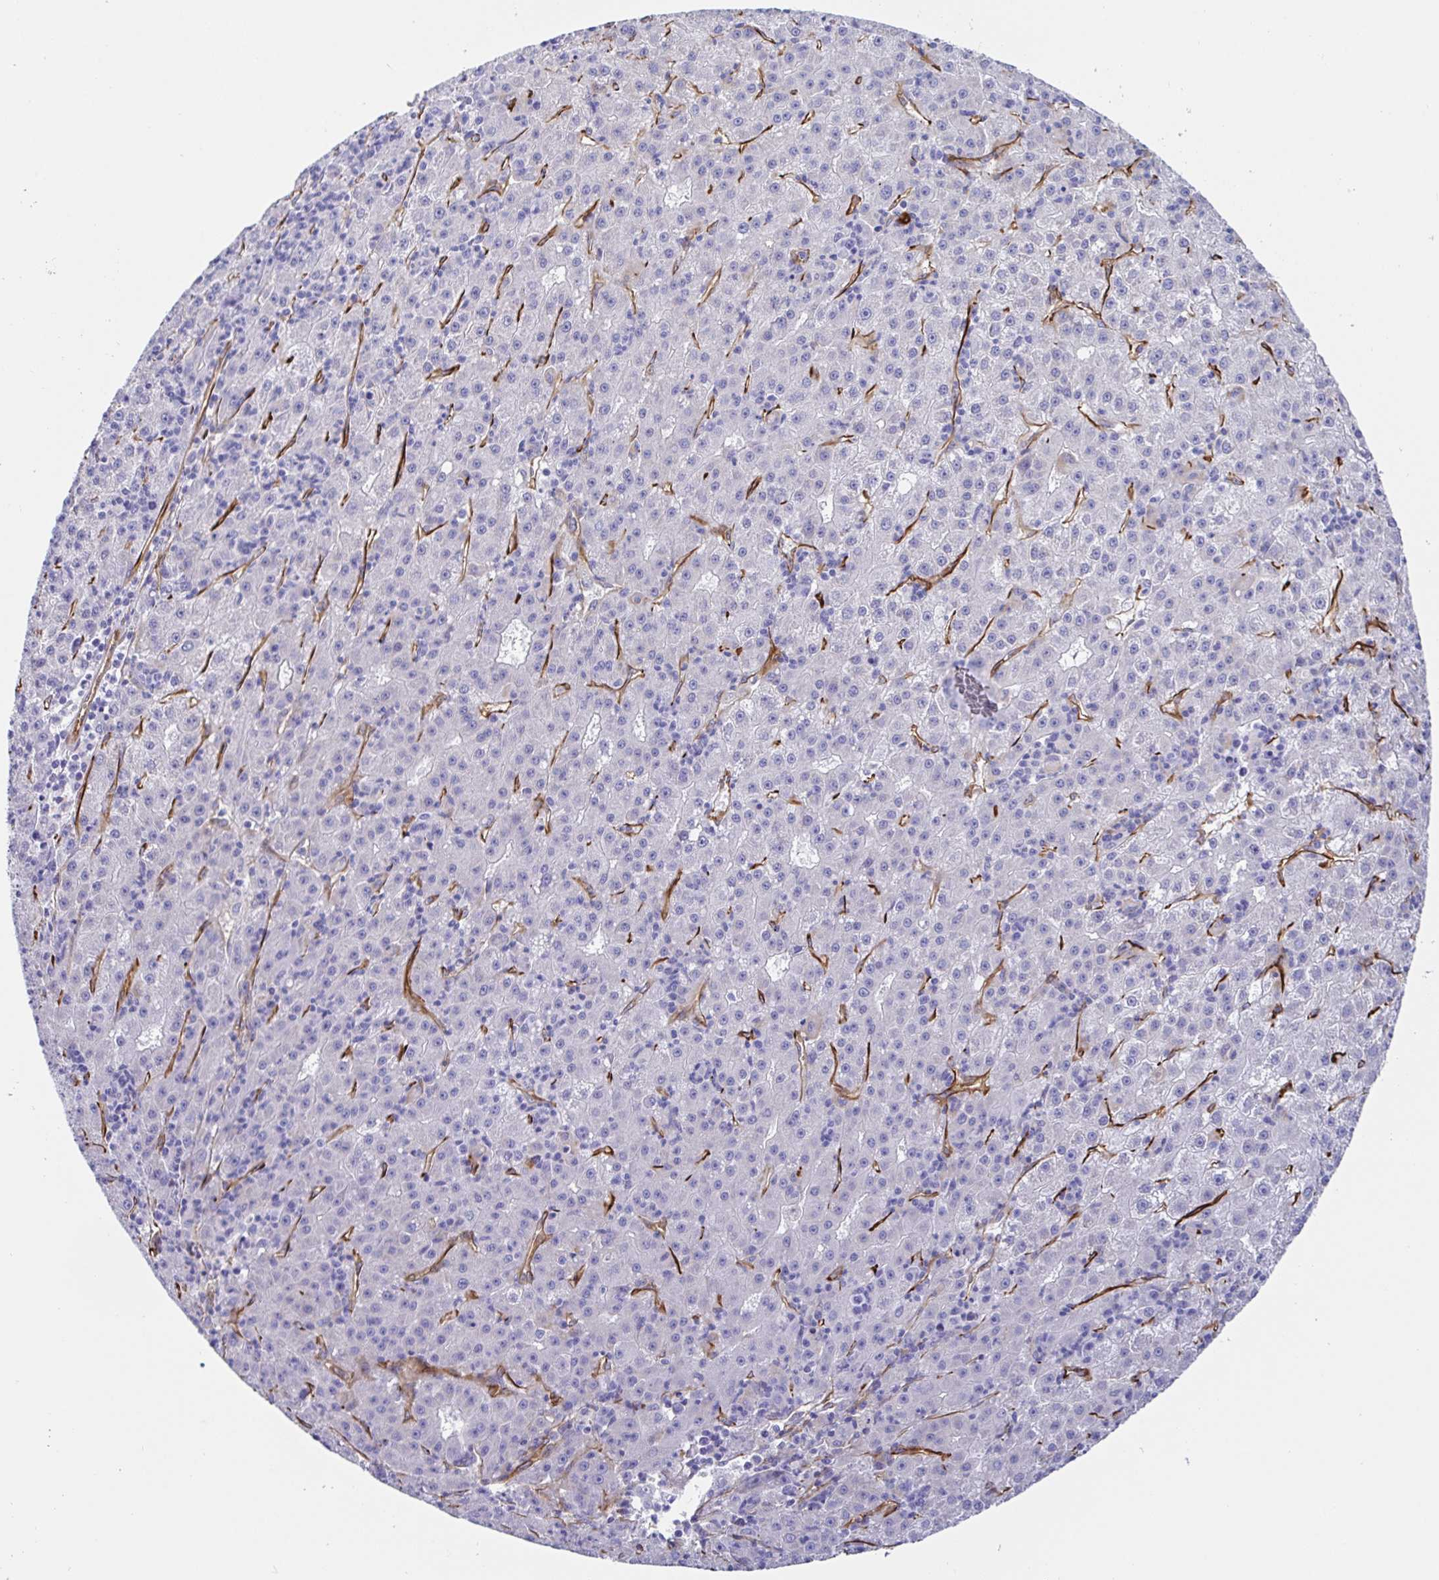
{"staining": {"intensity": "negative", "quantity": "none", "location": "none"}, "tissue": "liver cancer", "cell_type": "Tumor cells", "image_type": "cancer", "snomed": [{"axis": "morphology", "description": "Carcinoma, Hepatocellular, NOS"}, {"axis": "topography", "description": "Liver"}], "caption": "There is no significant expression in tumor cells of liver hepatocellular carcinoma.", "gene": "DOCK1", "patient": {"sex": "male", "age": 76}}